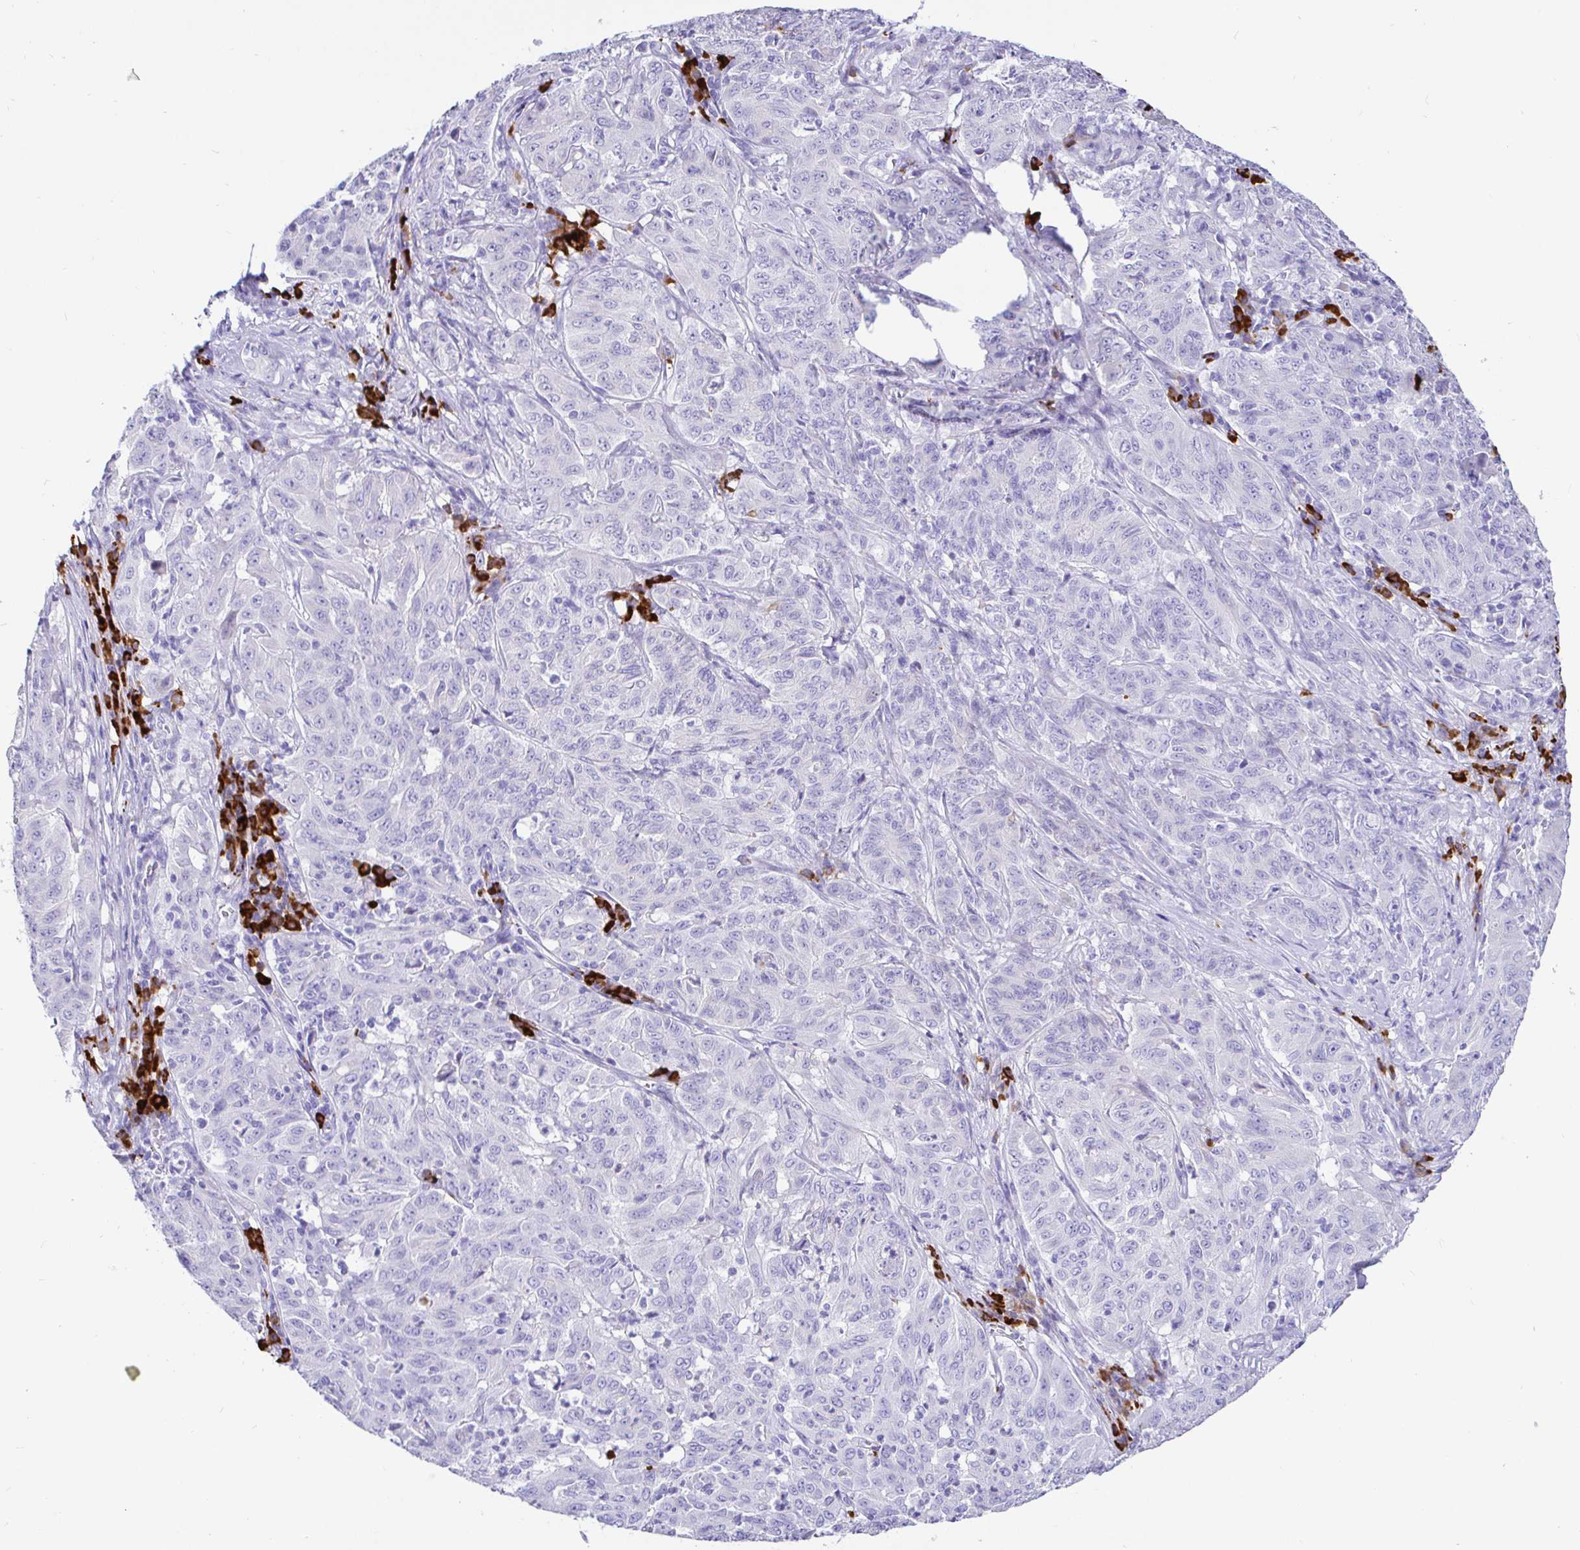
{"staining": {"intensity": "weak", "quantity": "<25%", "location": "cytoplasmic/membranous"}, "tissue": "pancreatic cancer", "cell_type": "Tumor cells", "image_type": "cancer", "snomed": [{"axis": "morphology", "description": "Adenocarcinoma, NOS"}, {"axis": "topography", "description": "Pancreas"}], "caption": "A high-resolution histopathology image shows immunohistochemistry (IHC) staining of adenocarcinoma (pancreatic), which shows no significant staining in tumor cells.", "gene": "CCDC62", "patient": {"sex": "male", "age": 63}}